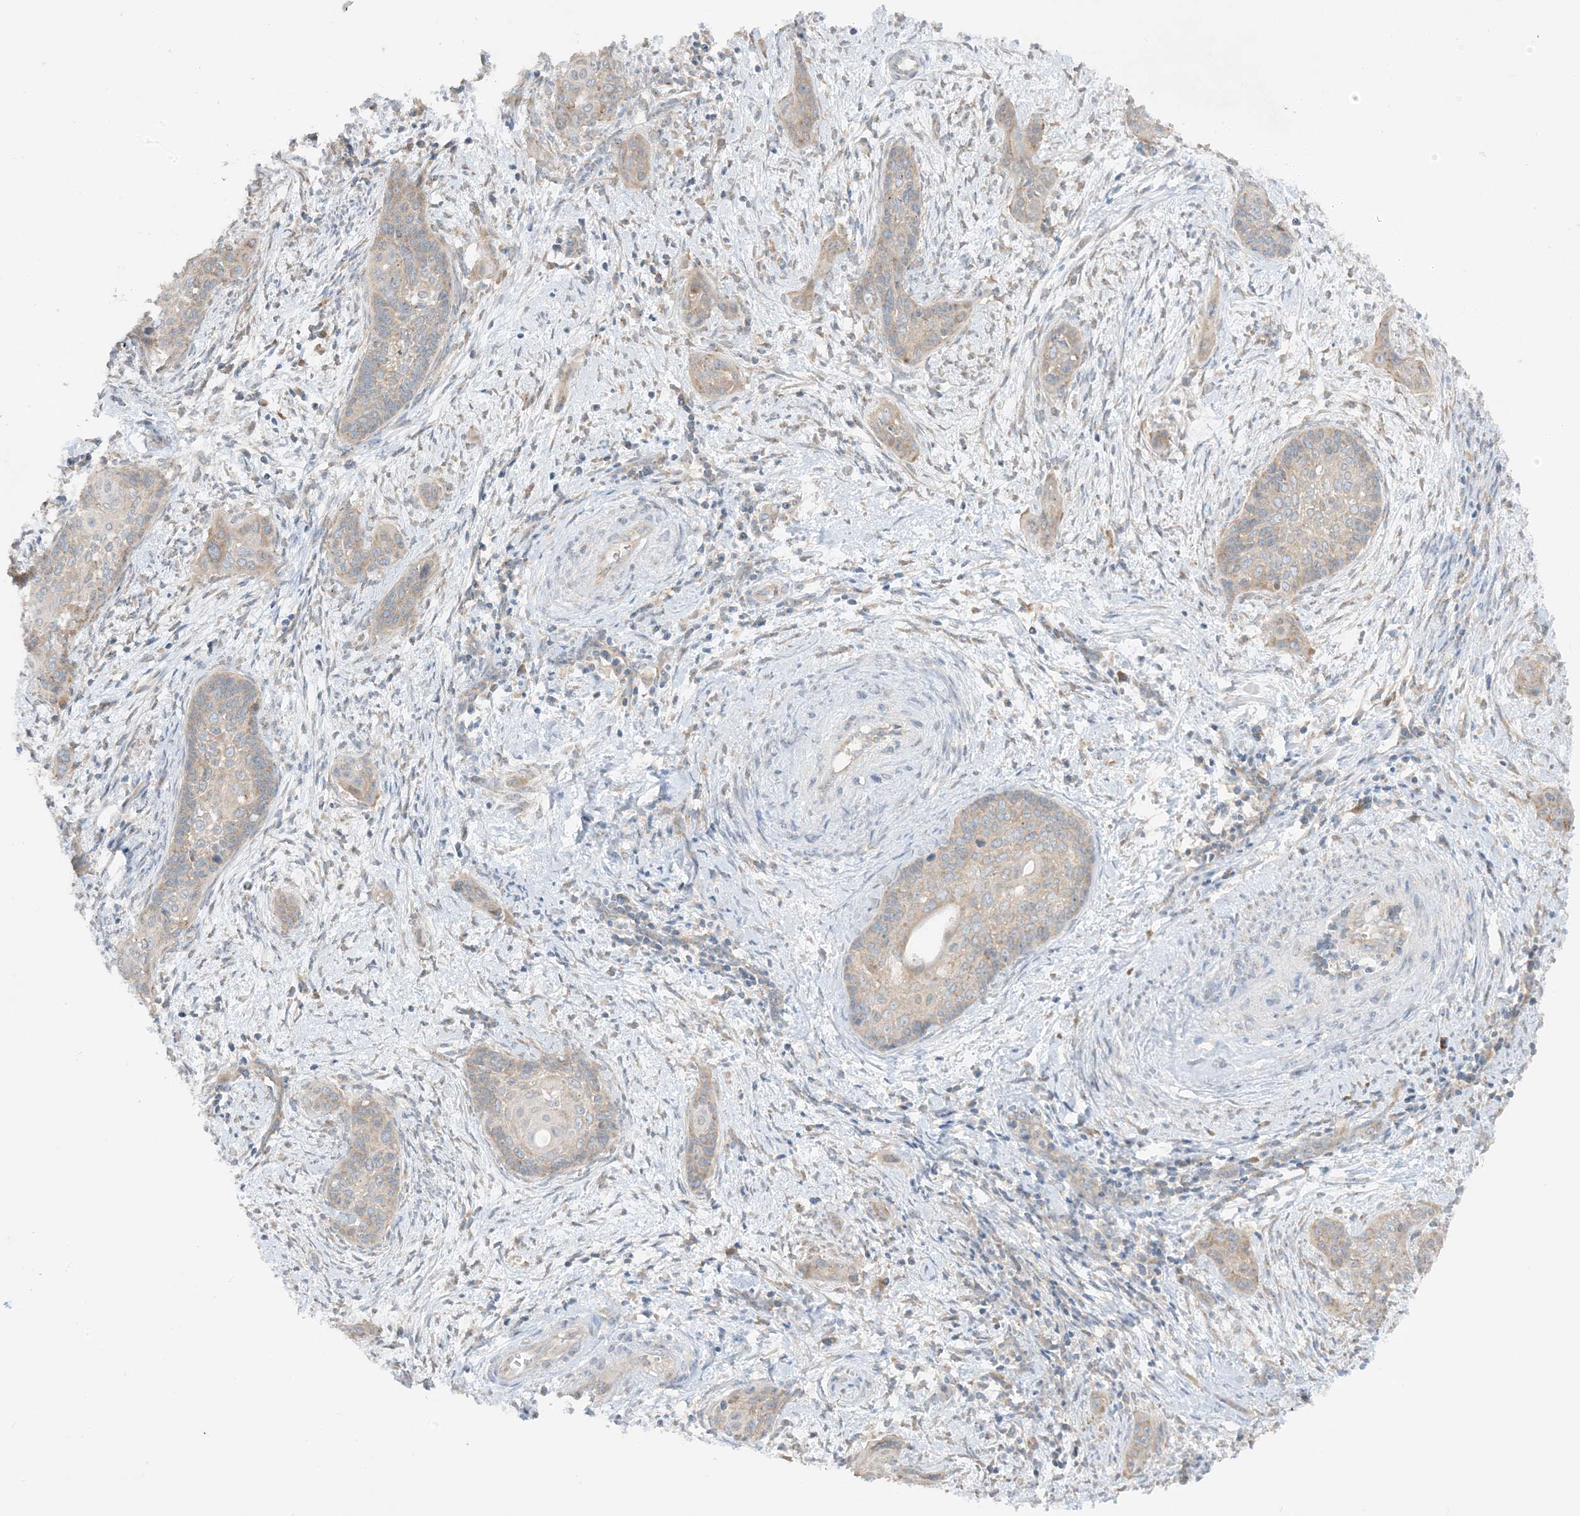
{"staining": {"intensity": "weak", "quantity": ">75%", "location": "cytoplasmic/membranous"}, "tissue": "cervical cancer", "cell_type": "Tumor cells", "image_type": "cancer", "snomed": [{"axis": "morphology", "description": "Squamous cell carcinoma, NOS"}, {"axis": "topography", "description": "Cervix"}], "caption": "This micrograph displays immunohistochemistry staining of human cervical cancer, with low weak cytoplasmic/membranous positivity in about >75% of tumor cells.", "gene": "RPP40", "patient": {"sex": "female", "age": 33}}